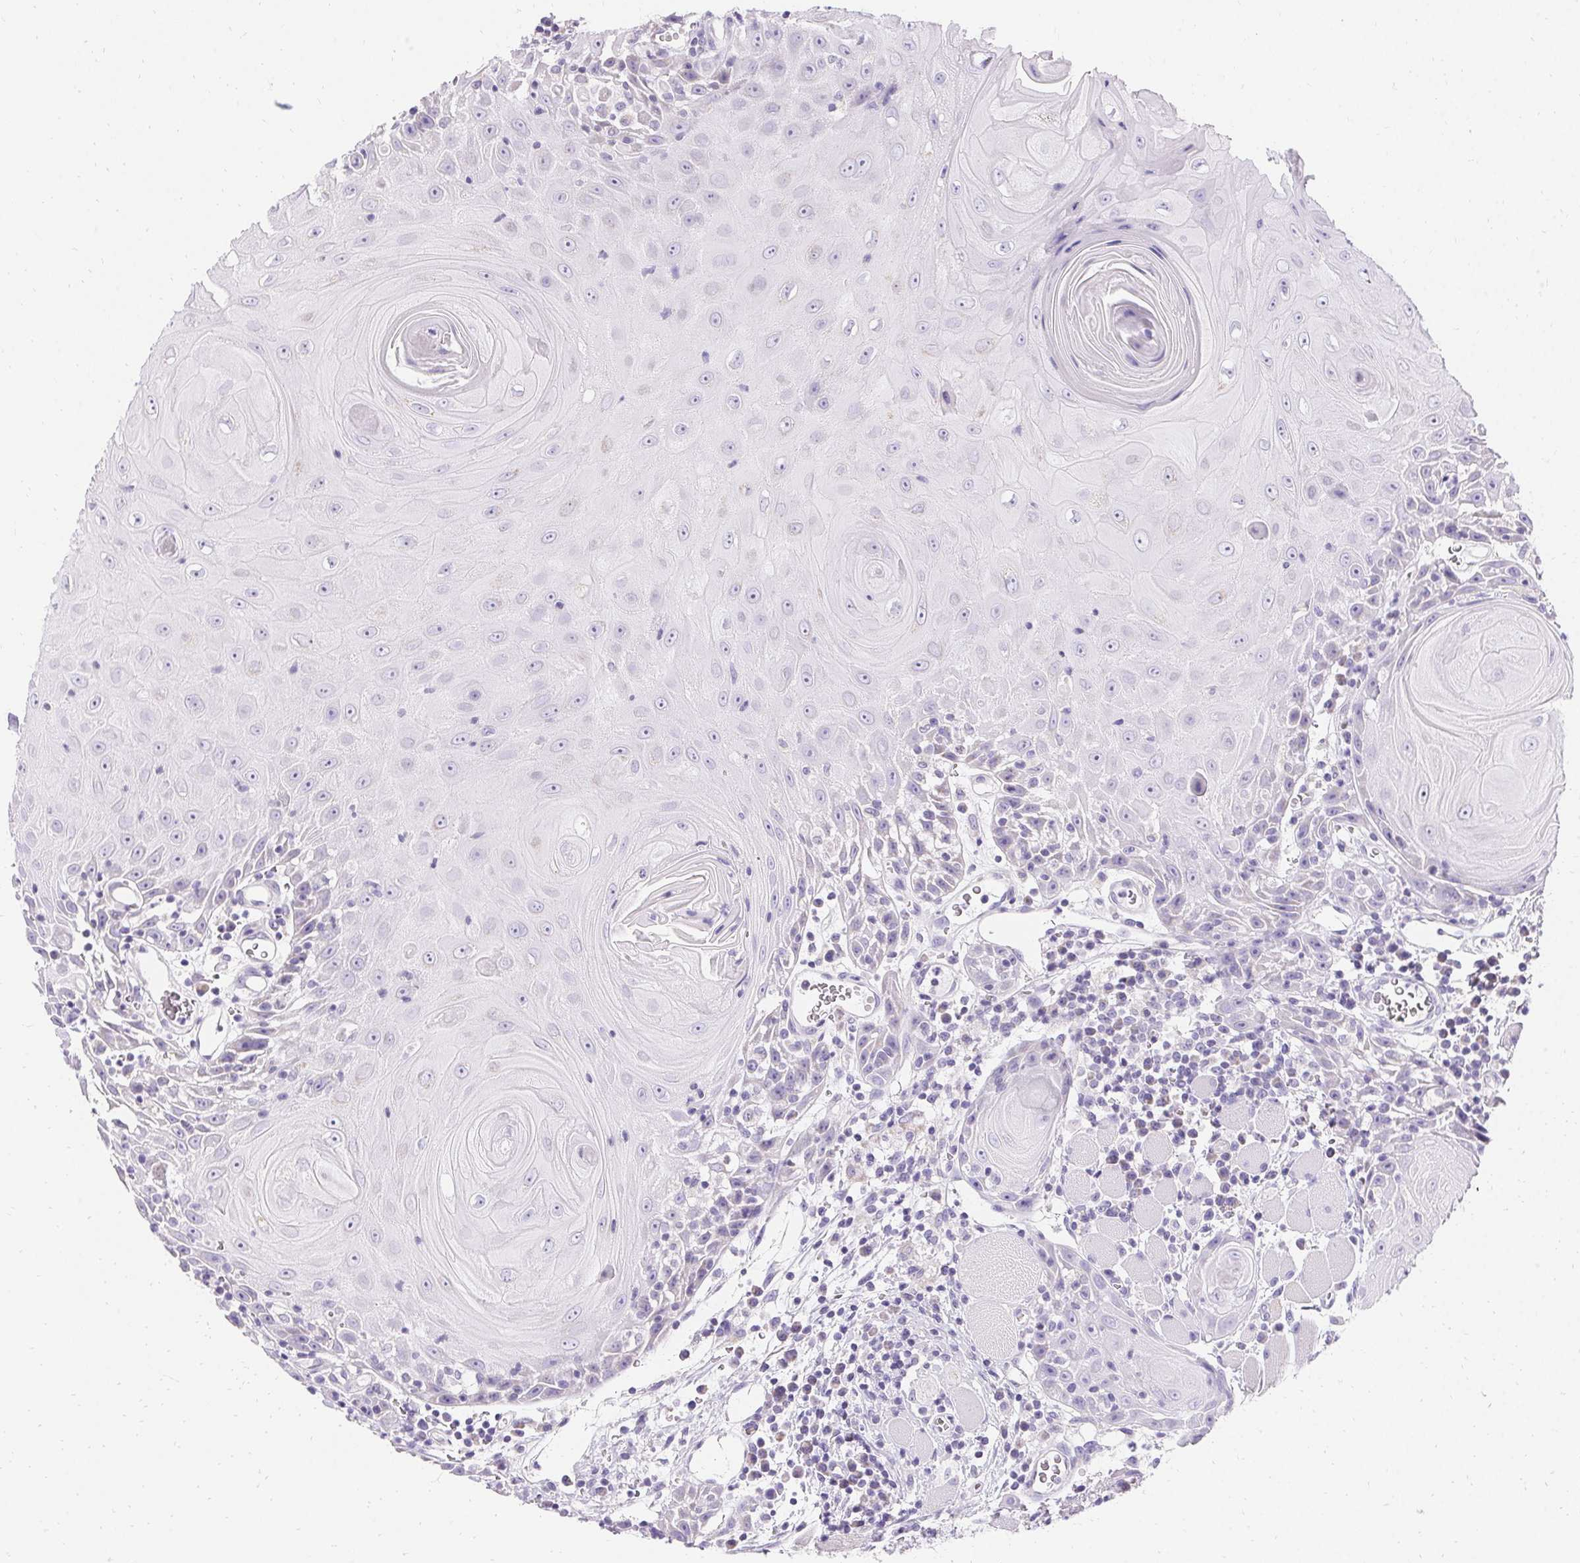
{"staining": {"intensity": "weak", "quantity": "<25%", "location": "nuclear"}, "tissue": "head and neck cancer", "cell_type": "Tumor cells", "image_type": "cancer", "snomed": [{"axis": "morphology", "description": "Squamous cell carcinoma, NOS"}, {"axis": "topography", "description": "Head-Neck"}], "caption": "IHC micrograph of neoplastic tissue: squamous cell carcinoma (head and neck) stained with DAB (3,3'-diaminobenzidine) demonstrates no significant protein staining in tumor cells.", "gene": "ASGR2", "patient": {"sex": "male", "age": 52}}